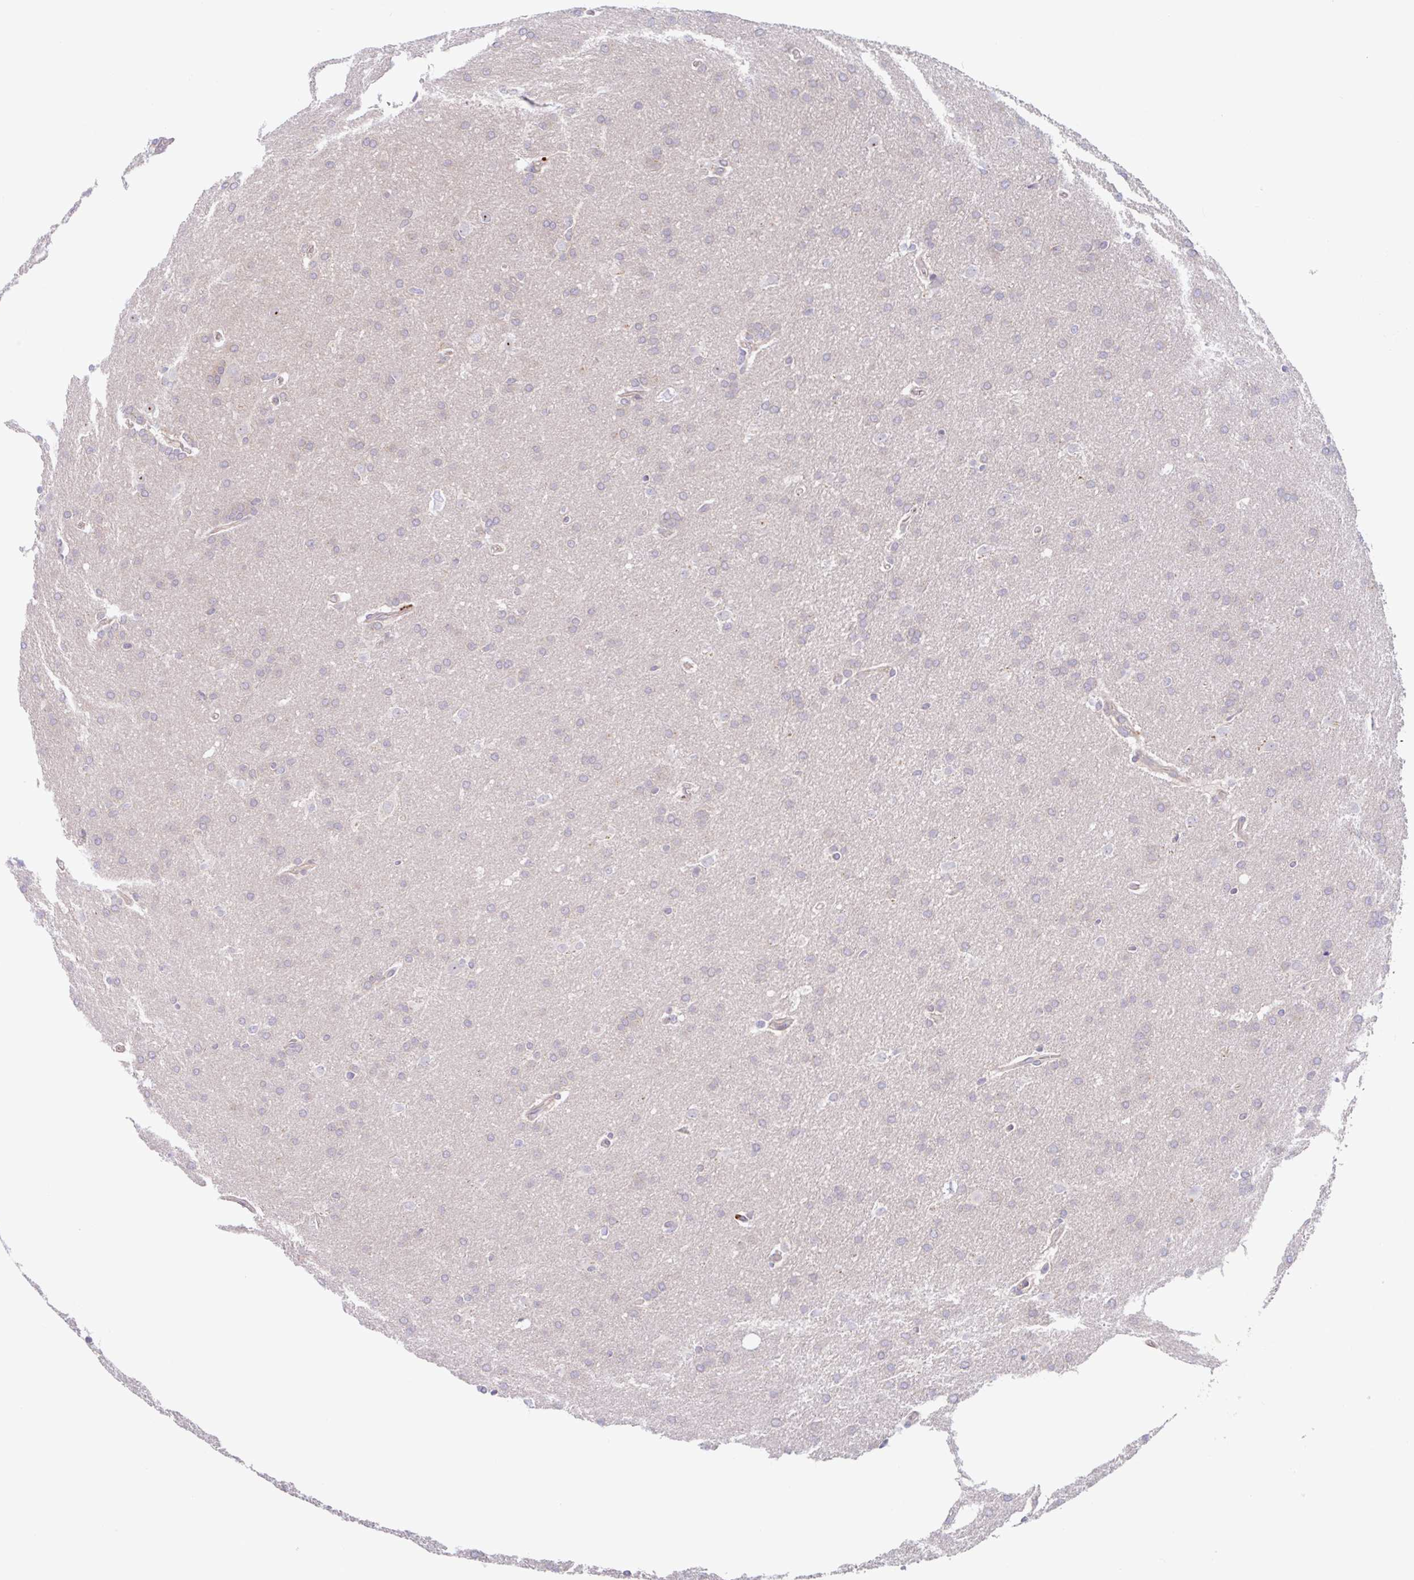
{"staining": {"intensity": "negative", "quantity": "none", "location": "none"}, "tissue": "glioma", "cell_type": "Tumor cells", "image_type": "cancer", "snomed": [{"axis": "morphology", "description": "Glioma, malignant, Low grade"}, {"axis": "topography", "description": "Brain"}], "caption": "Tumor cells are negative for brown protein staining in glioma.", "gene": "TMEM86A", "patient": {"sex": "female", "age": 32}}